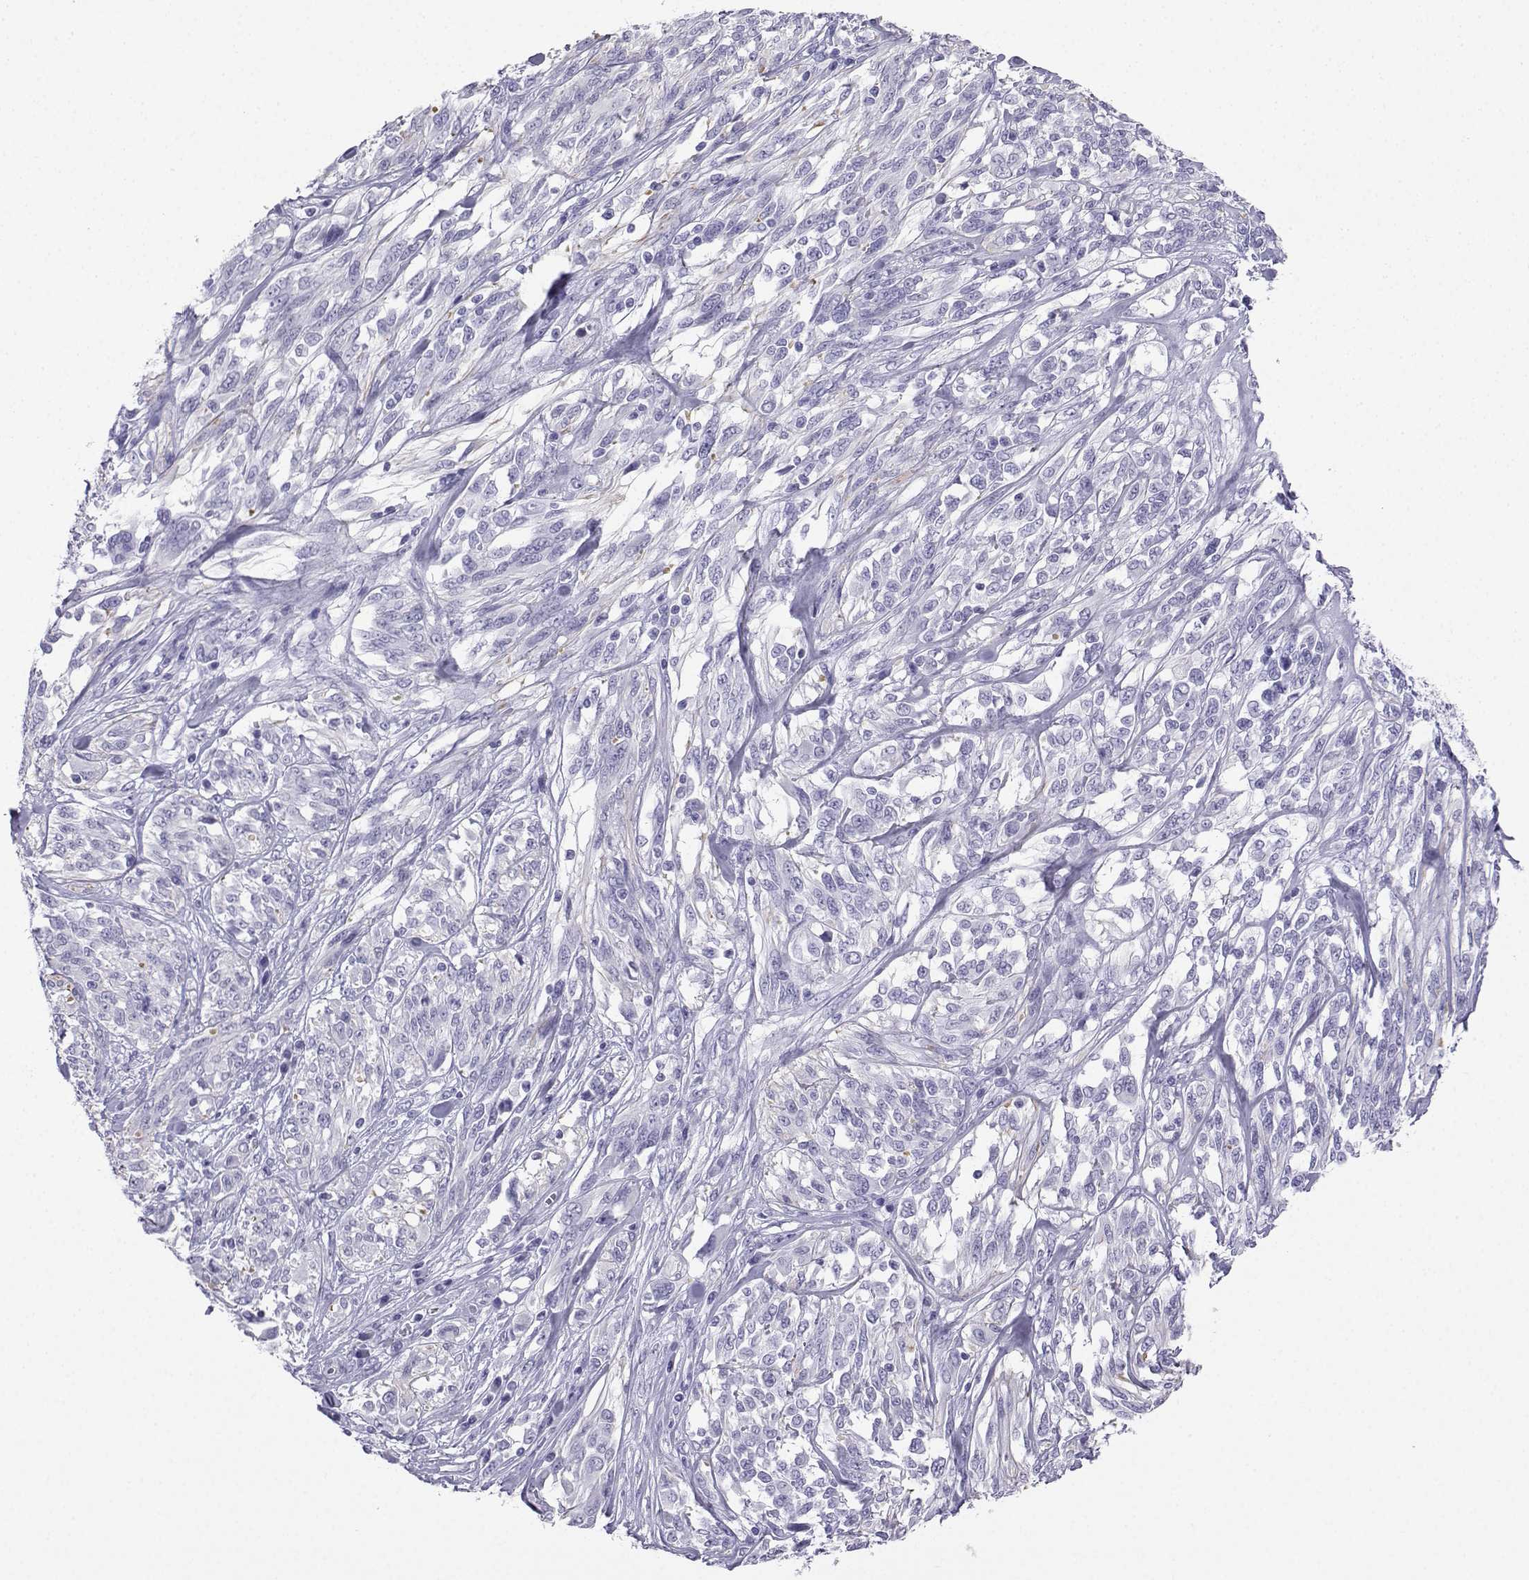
{"staining": {"intensity": "negative", "quantity": "none", "location": "none"}, "tissue": "melanoma", "cell_type": "Tumor cells", "image_type": "cancer", "snomed": [{"axis": "morphology", "description": "Malignant melanoma, NOS"}, {"axis": "topography", "description": "Skin"}], "caption": "This photomicrograph is of malignant melanoma stained with immunohistochemistry (IHC) to label a protein in brown with the nuclei are counter-stained blue. There is no positivity in tumor cells.", "gene": "SLC18A2", "patient": {"sex": "female", "age": 91}}